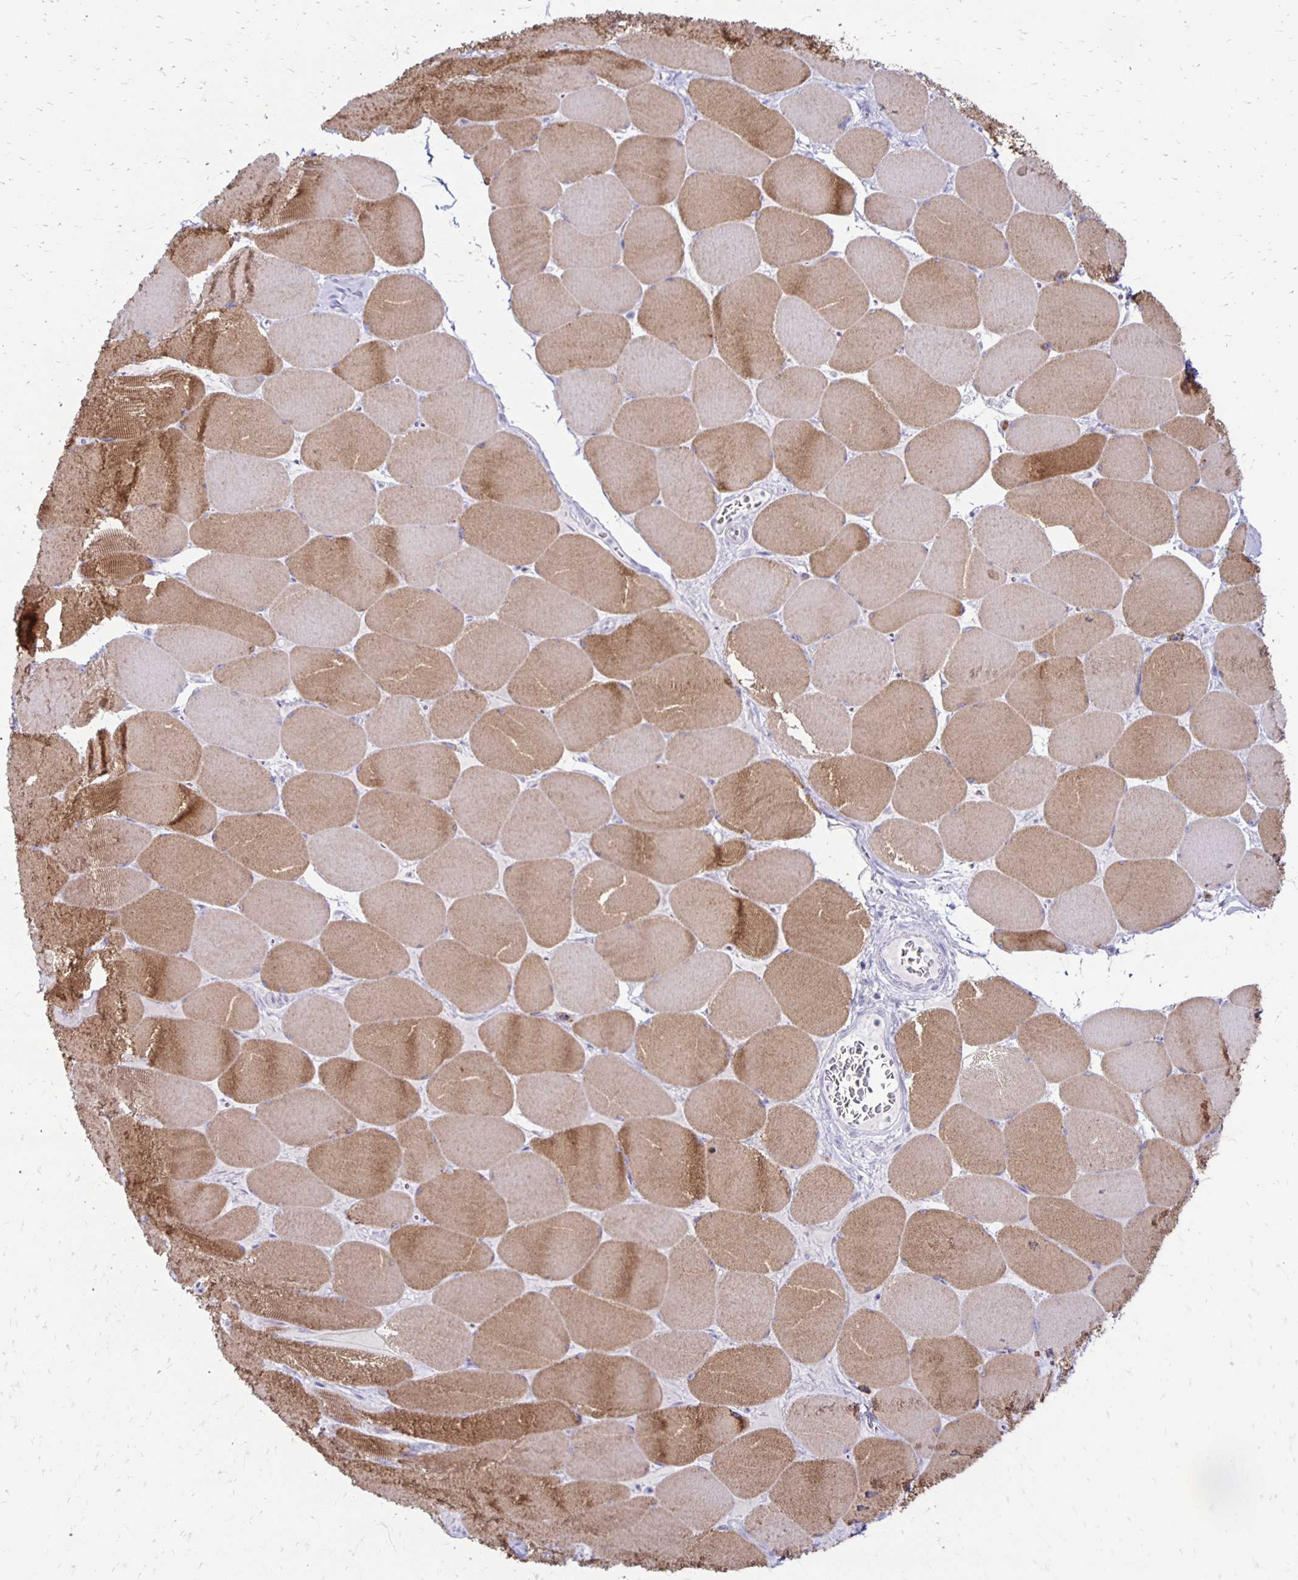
{"staining": {"intensity": "moderate", "quantity": ">75%", "location": "cytoplasmic/membranous"}, "tissue": "skeletal muscle", "cell_type": "Myocytes", "image_type": "normal", "snomed": [{"axis": "morphology", "description": "Normal tissue, NOS"}, {"axis": "topography", "description": "Skeletal muscle"}], "caption": "Immunohistochemistry (IHC) of benign human skeletal muscle shows medium levels of moderate cytoplasmic/membranous positivity in about >75% of myocytes.", "gene": "RYR1", "patient": {"sex": "female", "age": 75}}